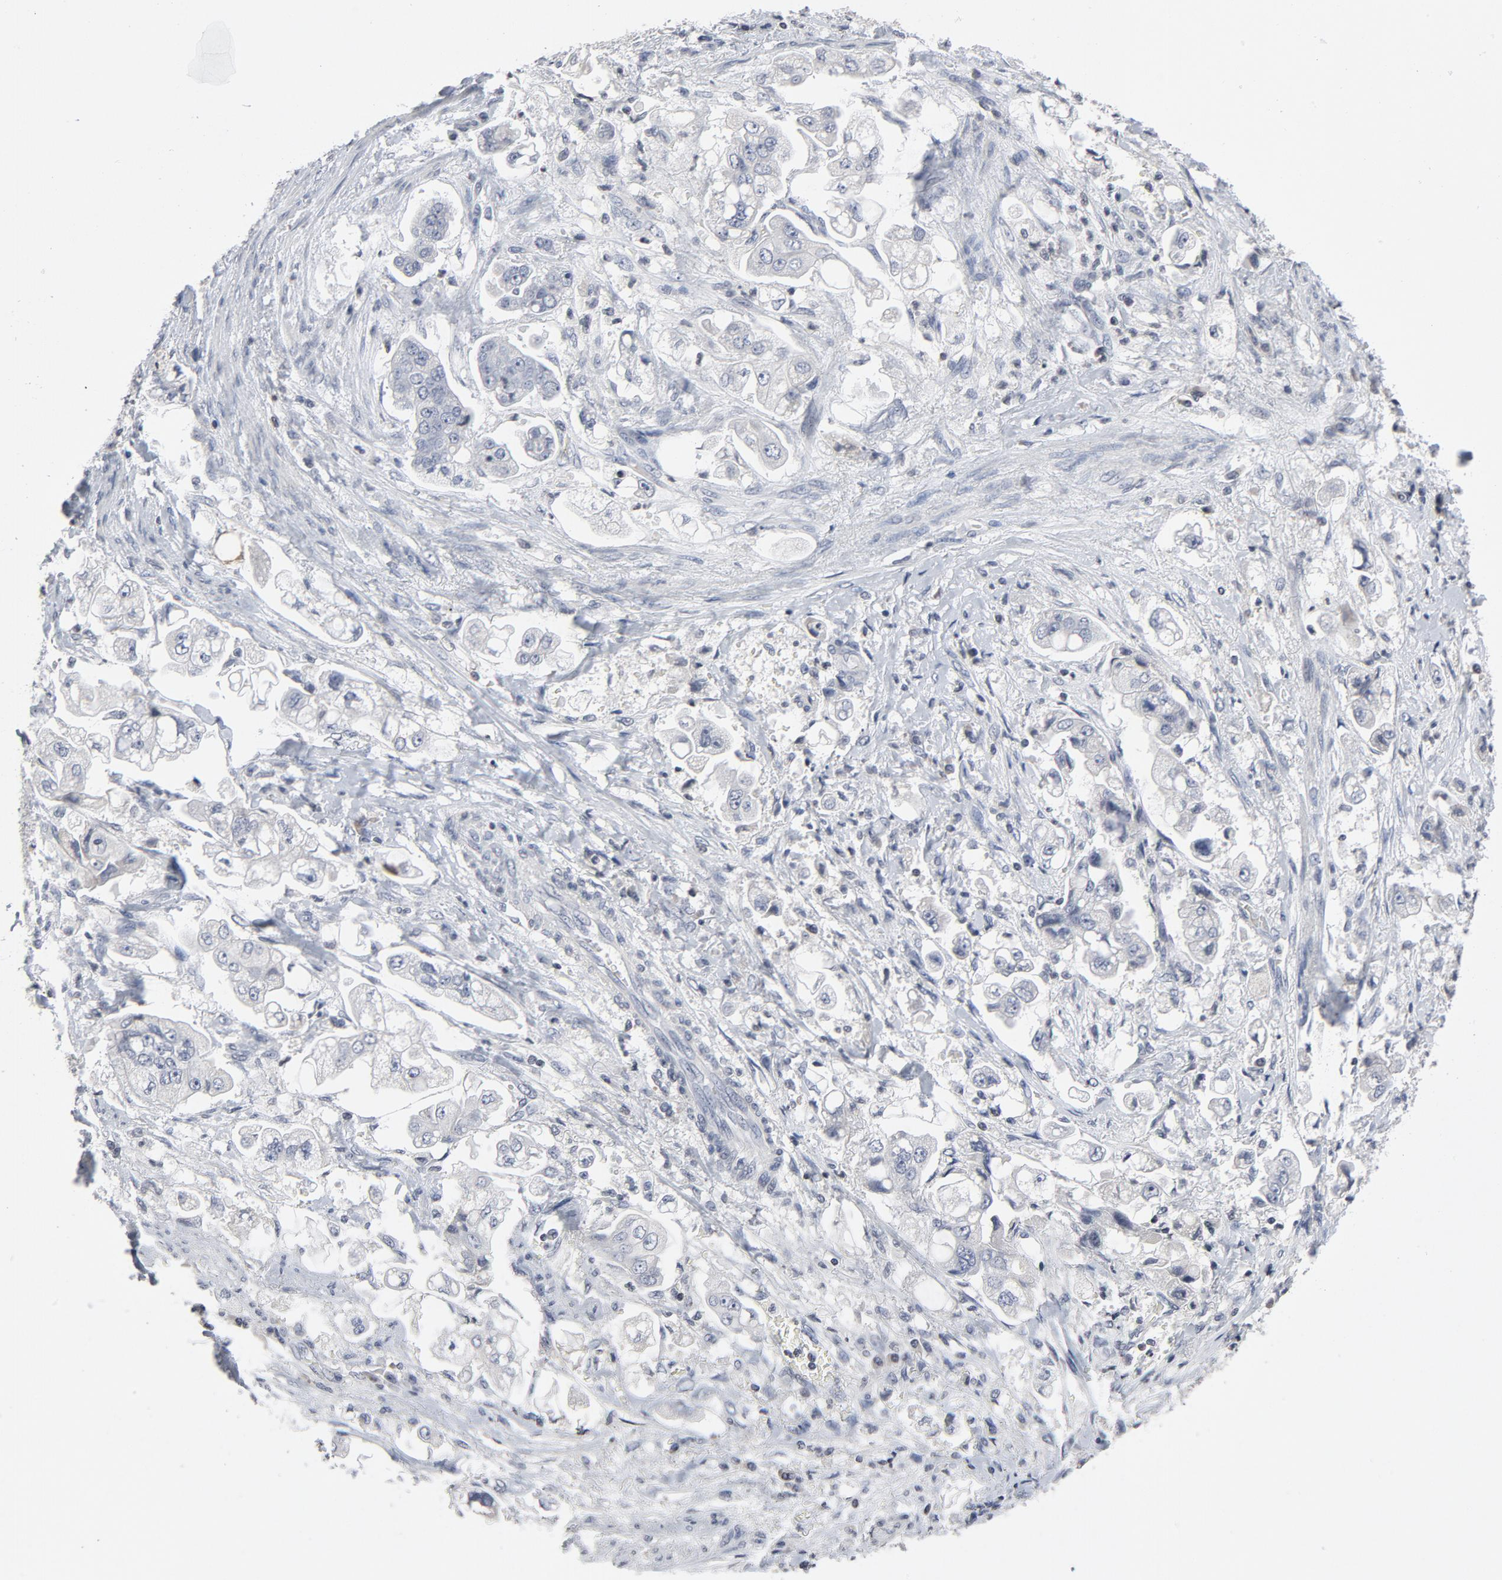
{"staining": {"intensity": "negative", "quantity": "none", "location": "none"}, "tissue": "stomach cancer", "cell_type": "Tumor cells", "image_type": "cancer", "snomed": [{"axis": "morphology", "description": "Adenocarcinoma, NOS"}, {"axis": "topography", "description": "Stomach"}], "caption": "Immunohistochemistry of human stomach cancer (adenocarcinoma) shows no expression in tumor cells. Brightfield microscopy of IHC stained with DAB (brown) and hematoxylin (blue), captured at high magnification.", "gene": "TCL1A", "patient": {"sex": "male", "age": 62}}